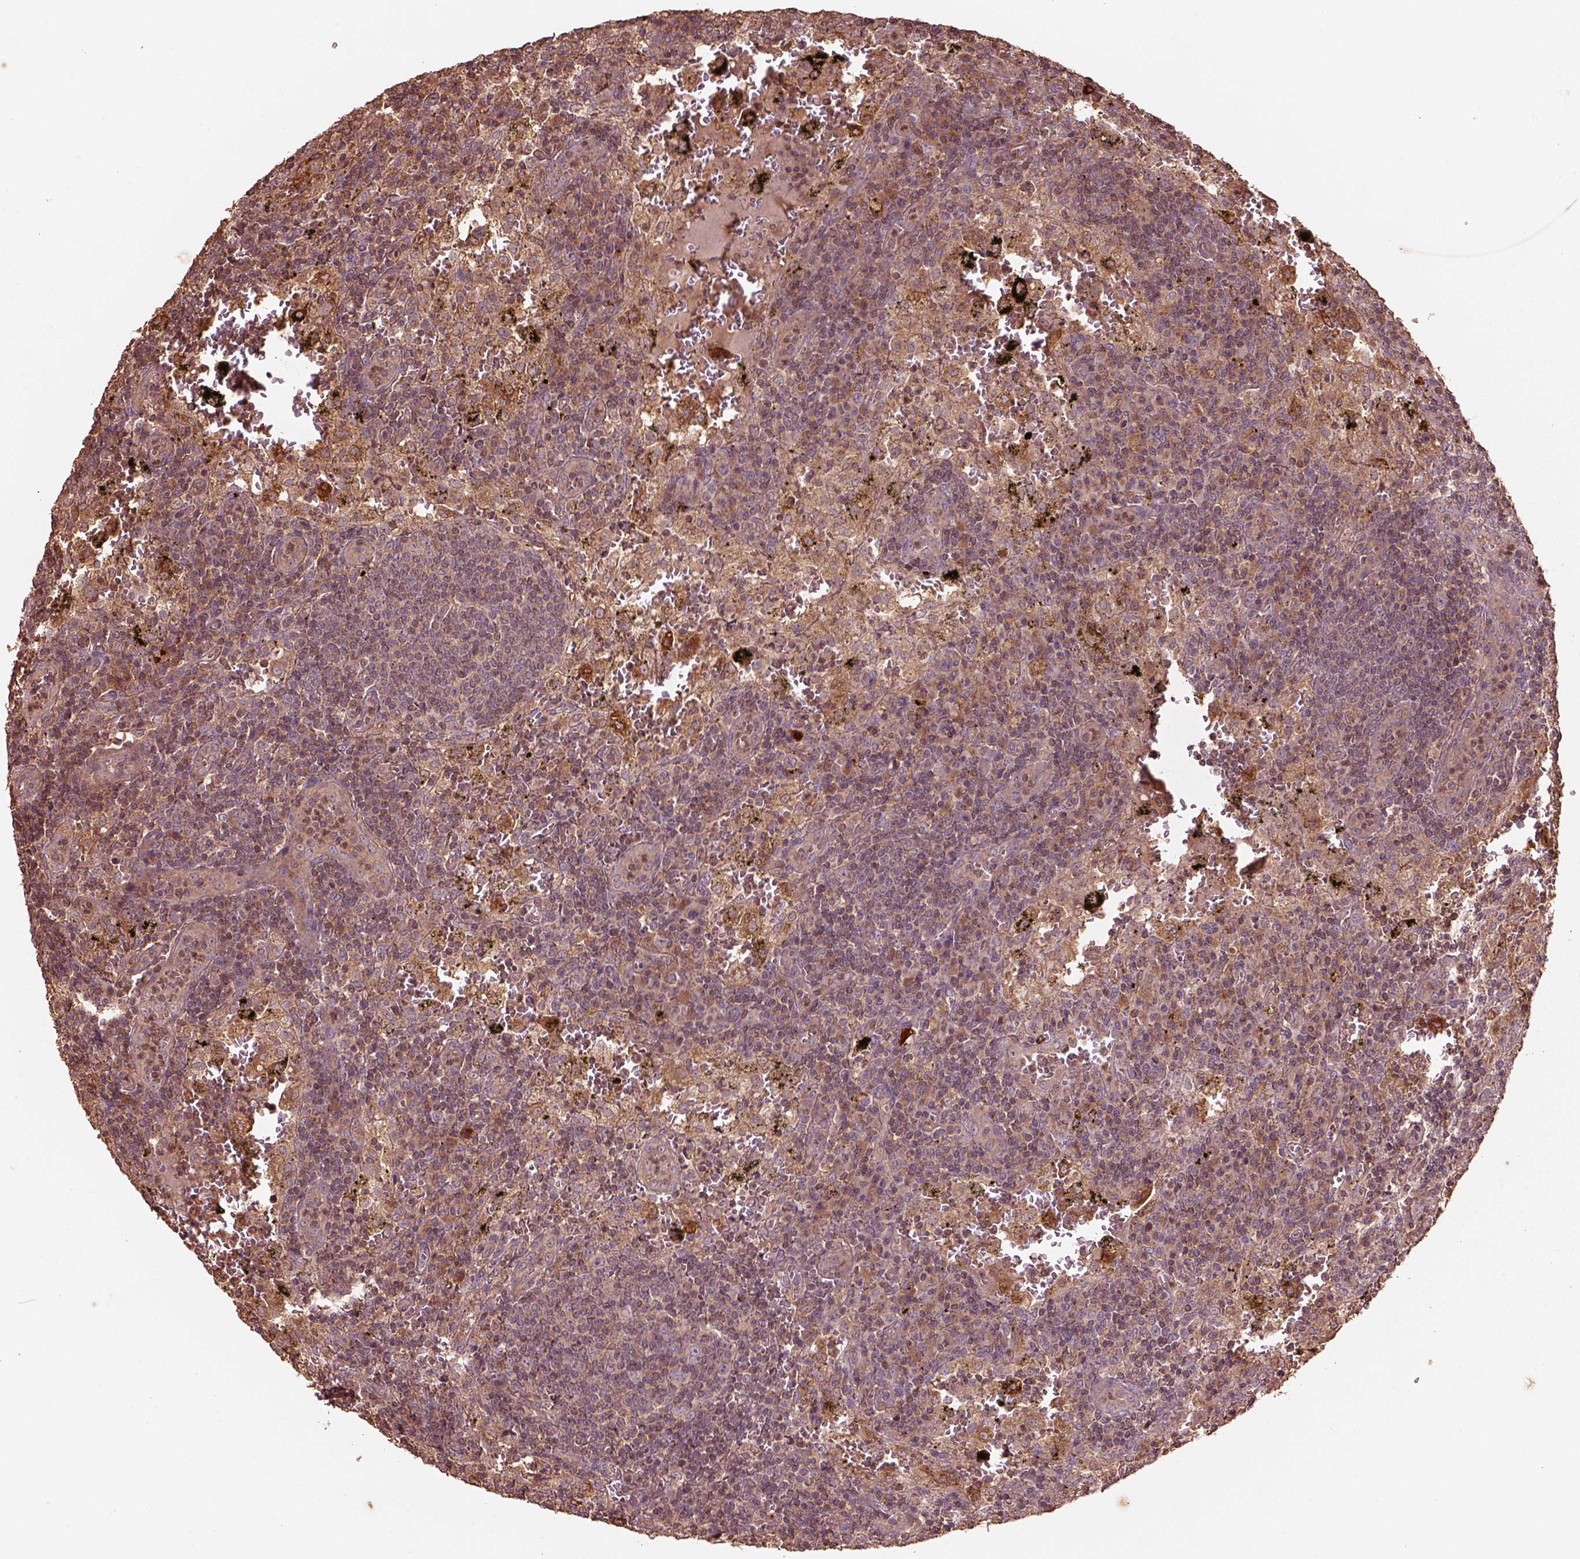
{"staining": {"intensity": "weak", "quantity": ">75%", "location": "cytoplasmic/membranous"}, "tissue": "lymph node", "cell_type": "Germinal center cells", "image_type": "normal", "snomed": [{"axis": "morphology", "description": "Normal tissue, NOS"}, {"axis": "topography", "description": "Lymph node"}], "caption": "This is an image of immunohistochemistry (IHC) staining of unremarkable lymph node, which shows weak expression in the cytoplasmic/membranous of germinal center cells.", "gene": "TRADD", "patient": {"sex": "male", "age": 62}}